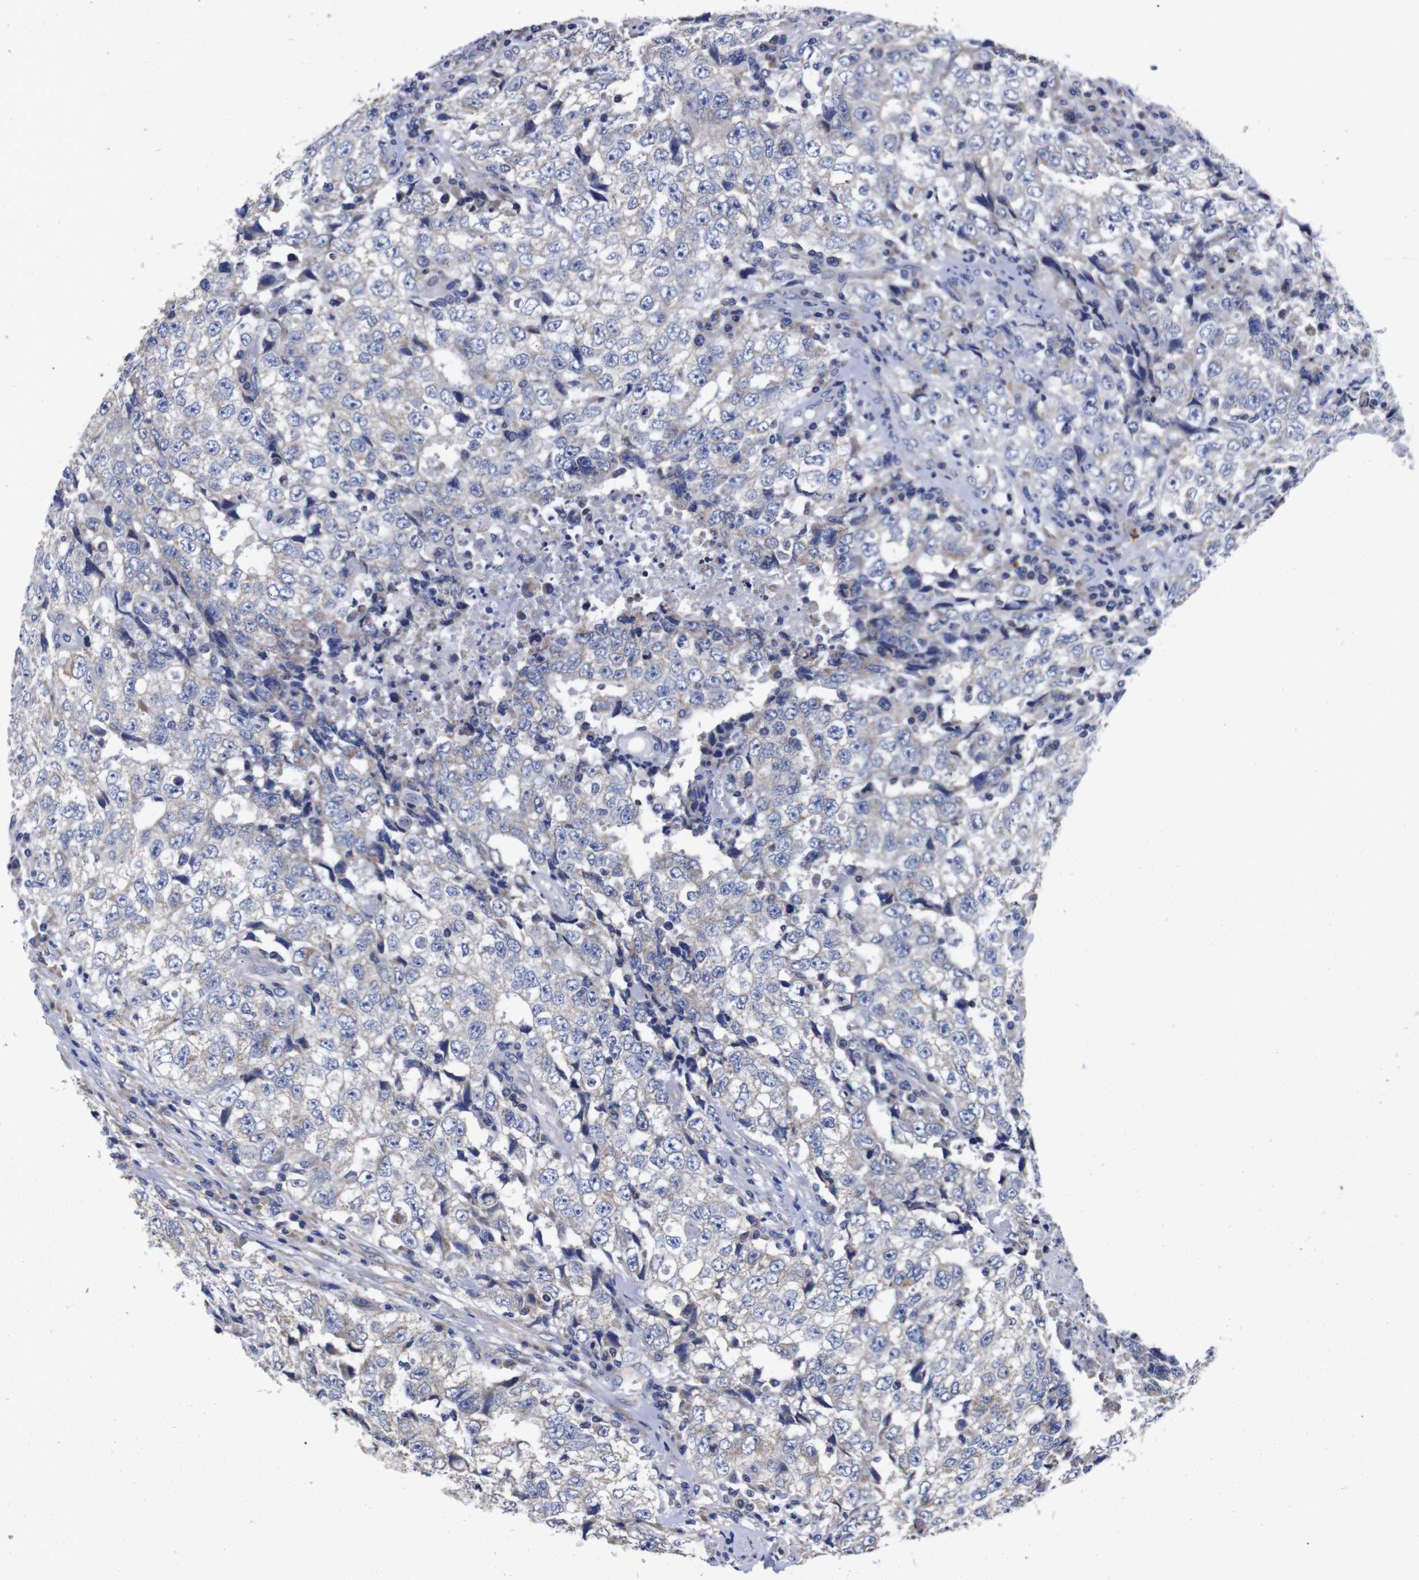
{"staining": {"intensity": "weak", "quantity": "<25%", "location": "cytoplasmic/membranous"}, "tissue": "testis cancer", "cell_type": "Tumor cells", "image_type": "cancer", "snomed": [{"axis": "morphology", "description": "Necrosis, NOS"}, {"axis": "morphology", "description": "Carcinoma, Embryonal, NOS"}, {"axis": "topography", "description": "Testis"}], "caption": "This is an immunohistochemistry histopathology image of testis cancer. There is no expression in tumor cells.", "gene": "OPN3", "patient": {"sex": "male", "age": 19}}